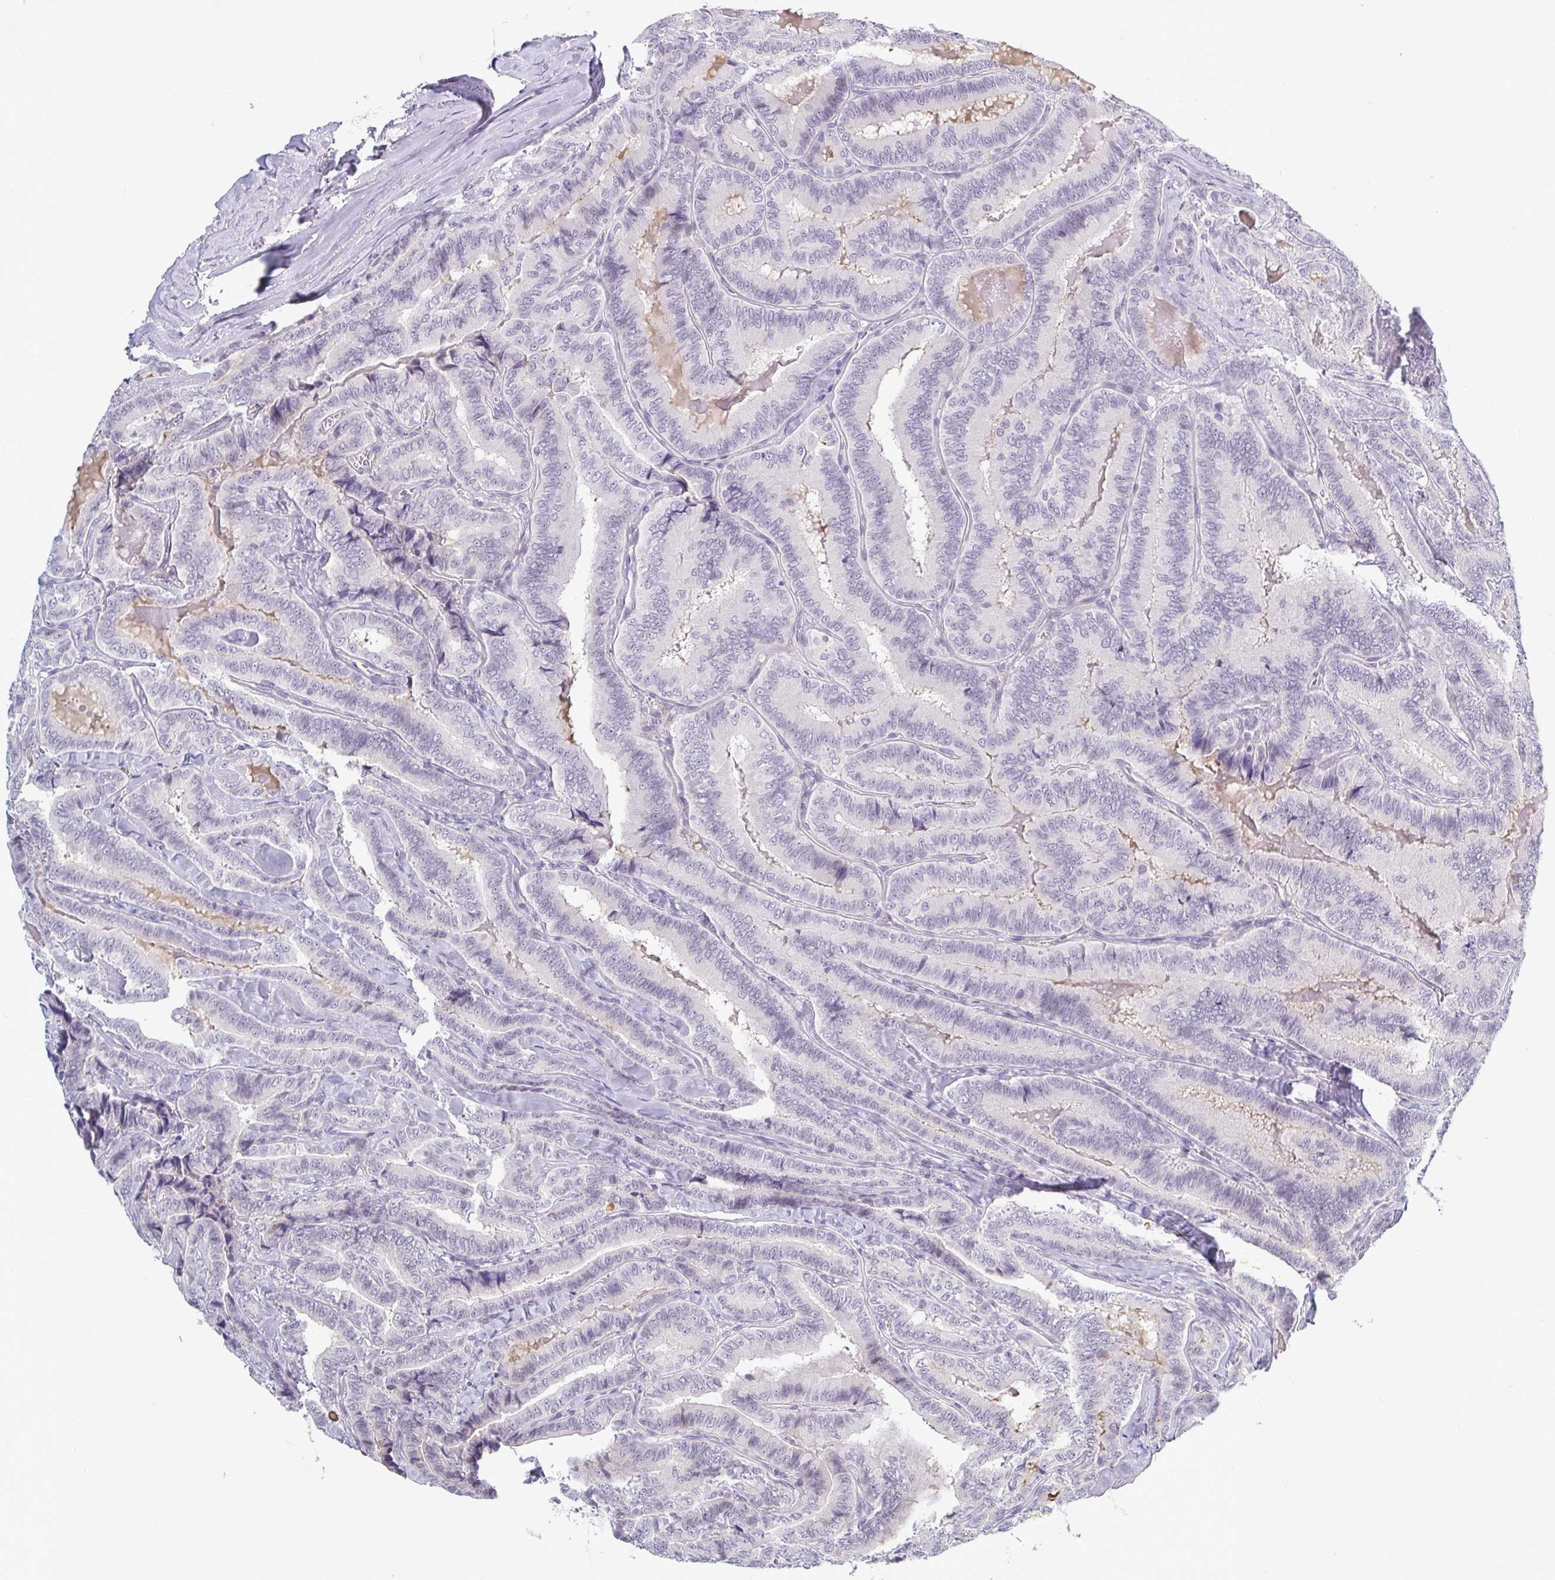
{"staining": {"intensity": "negative", "quantity": "none", "location": "none"}, "tissue": "thyroid cancer", "cell_type": "Tumor cells", "image_type": "cancer", "snomed": [{"axis": "morphology", "description": "Papillary adenocarcinoma, NOS"}, {"axis": "topography", "description": "Thyroid gland"}], "caption": "The image displays no significant positivity in tumor cells of thyroid papillary adenocarcinoma.", "gene": "TCEAL8", "patient": {"sex": "male", "age": 61}}